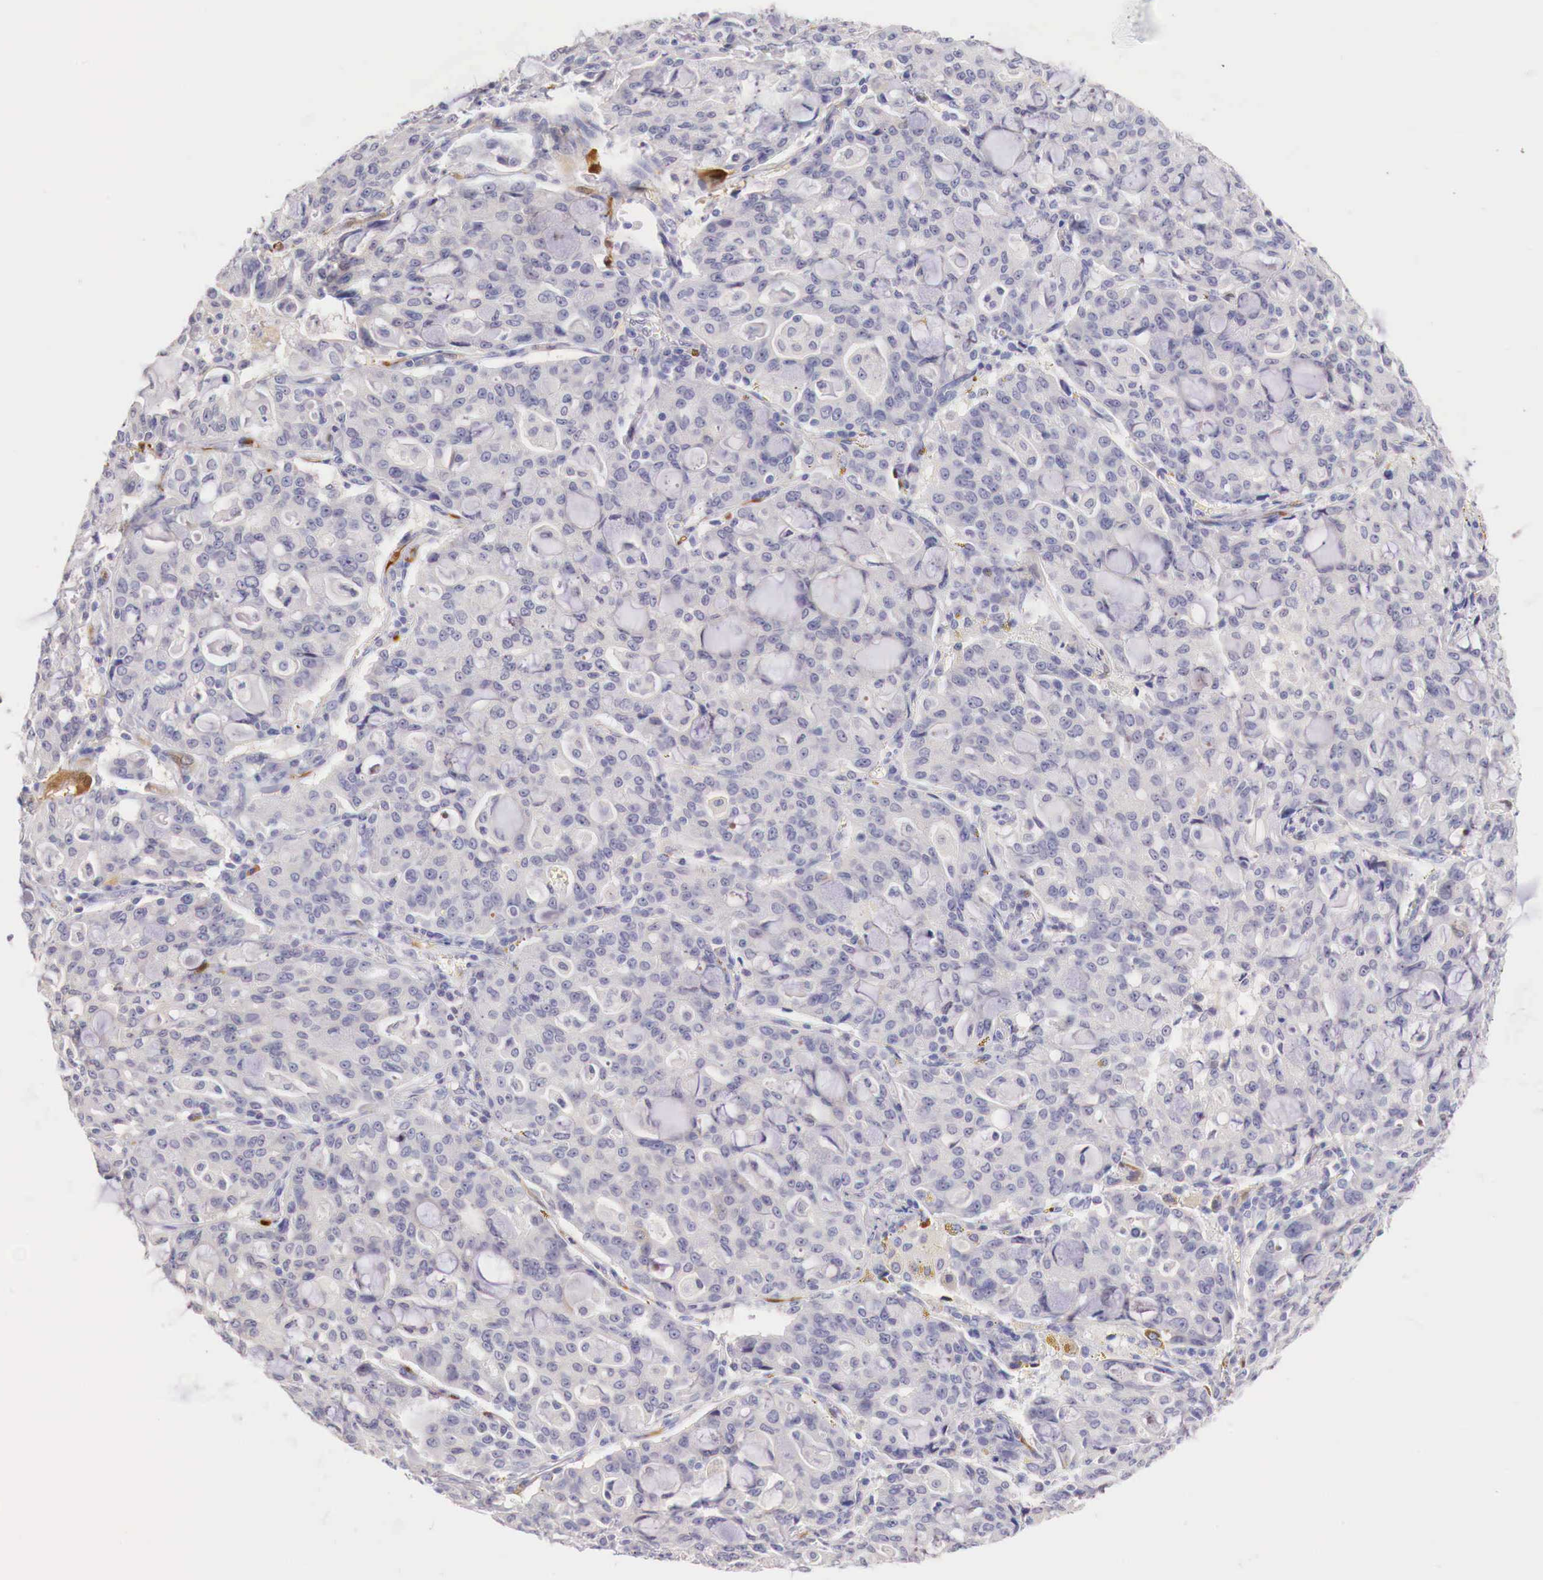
{"staining": {"intensity": "negative", "quantity": "none", "location": "none"}, "tissue": "lung cancer", "cell_type": "Tumor cells", "image_type": "cancer", "snomed": [{"axis": "morphology", "description": "Adenocarcinoma, NOS"}, {"axis": "topography", "description": "Lung"}], "caption": "There is no significant expression in tumor cells of lung adenocarcinoma.", "gene": "ITIH6", "patient": {"sex": "female", "age": 44}}